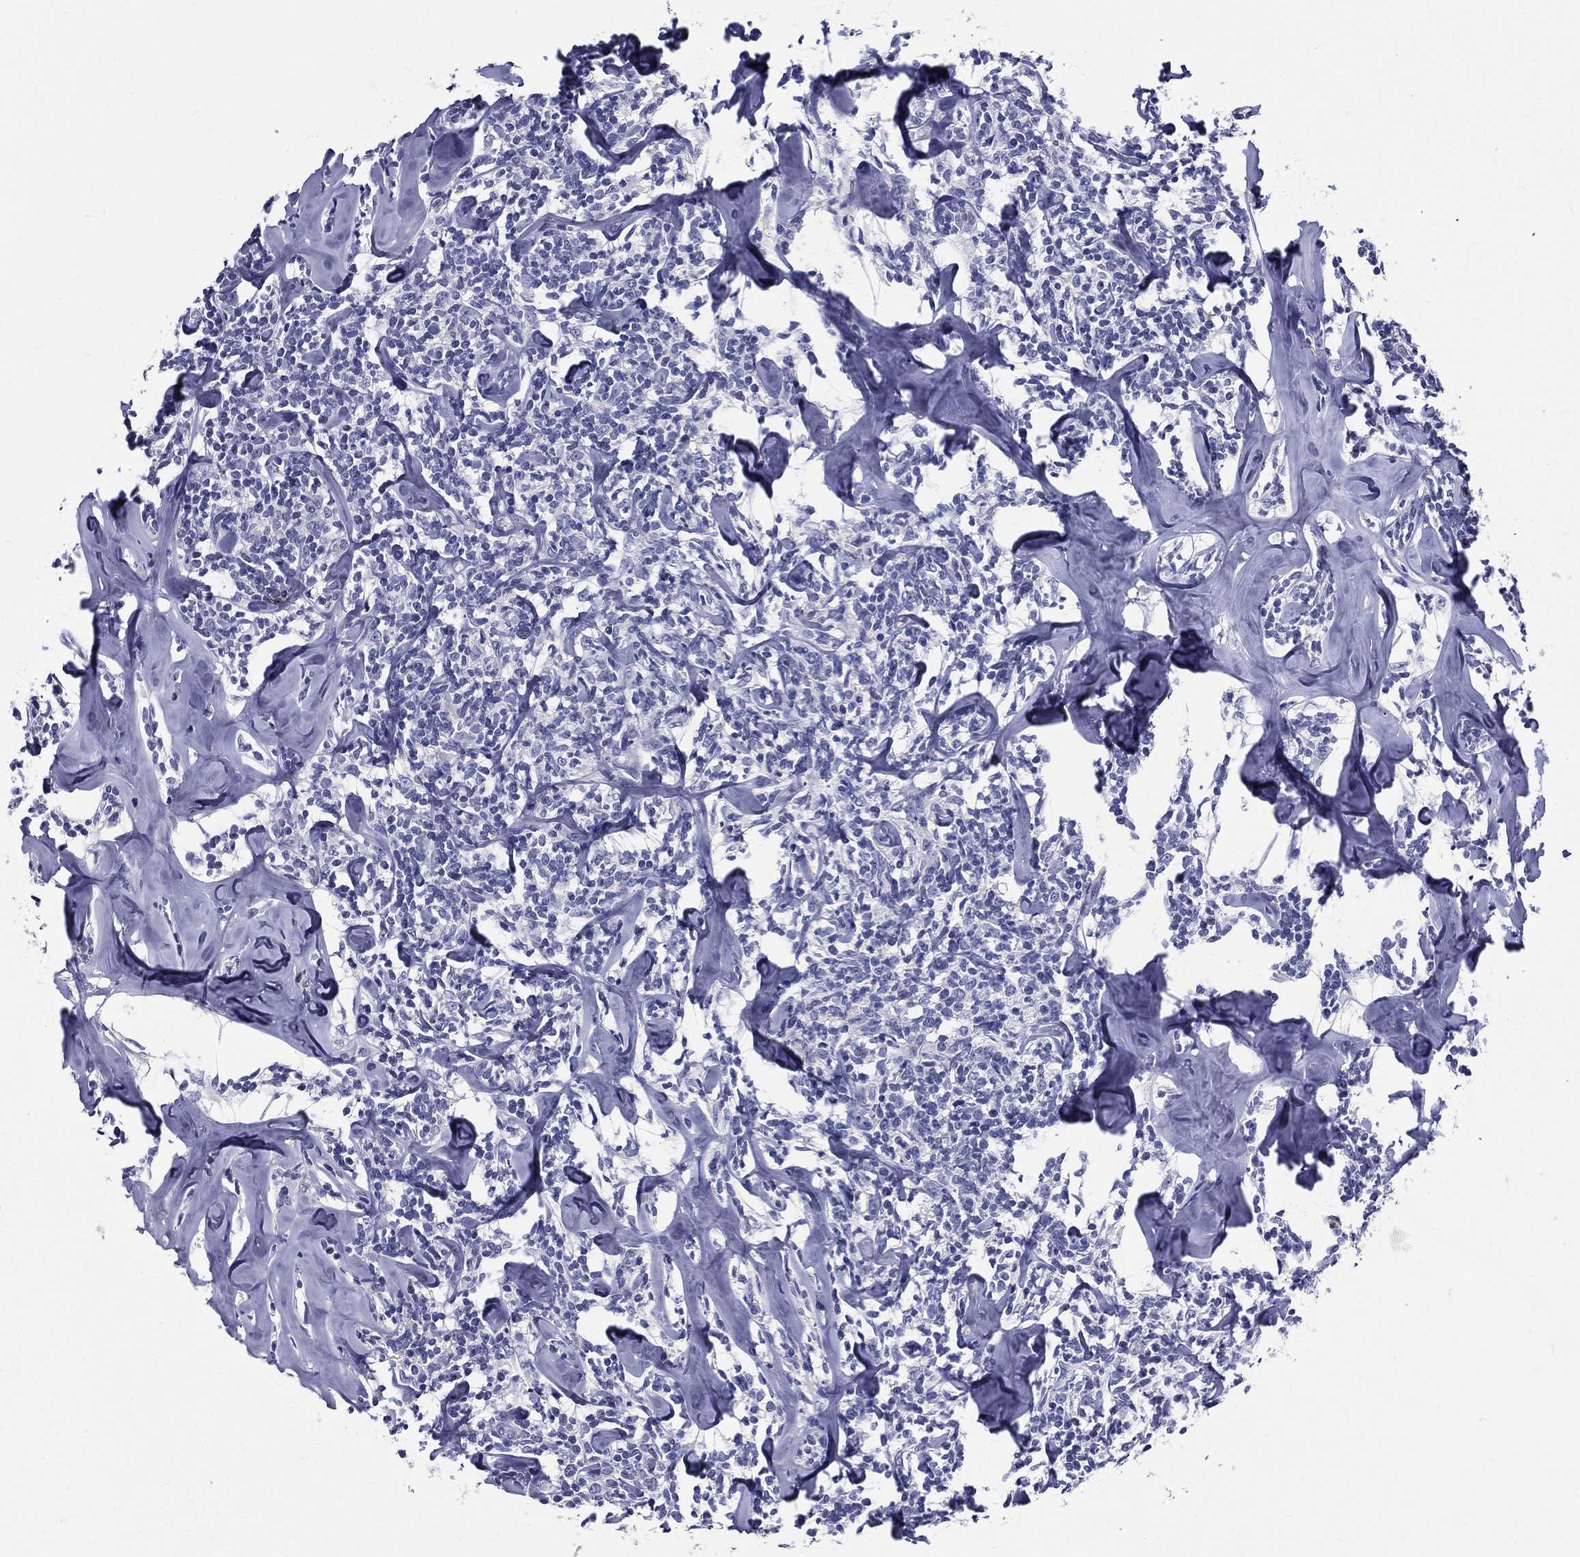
{"staining": {"intensity": "negative", "quantity": "none", "location": "none"}, "tissue": "lymphoma", "cell_type": "Tumor cells", "image_type": "cancer", "snomed": [{"axis": "morphology", "description": "Malignant lymphoma, non-Hodgkin's type, Low grade"}, {"axis": "topography", "description": "Lymph node"}], "caption": "Tumor cells are negative for brown protein staining in malignant lymphoma, non-Hodgkin's type (low-grade). The staining is performed using DAB brown chromogen with nuclei counter-stained in using hematoxylin.", "gene": "DPYS", "patient": {"sex": "female", "age": 56}}